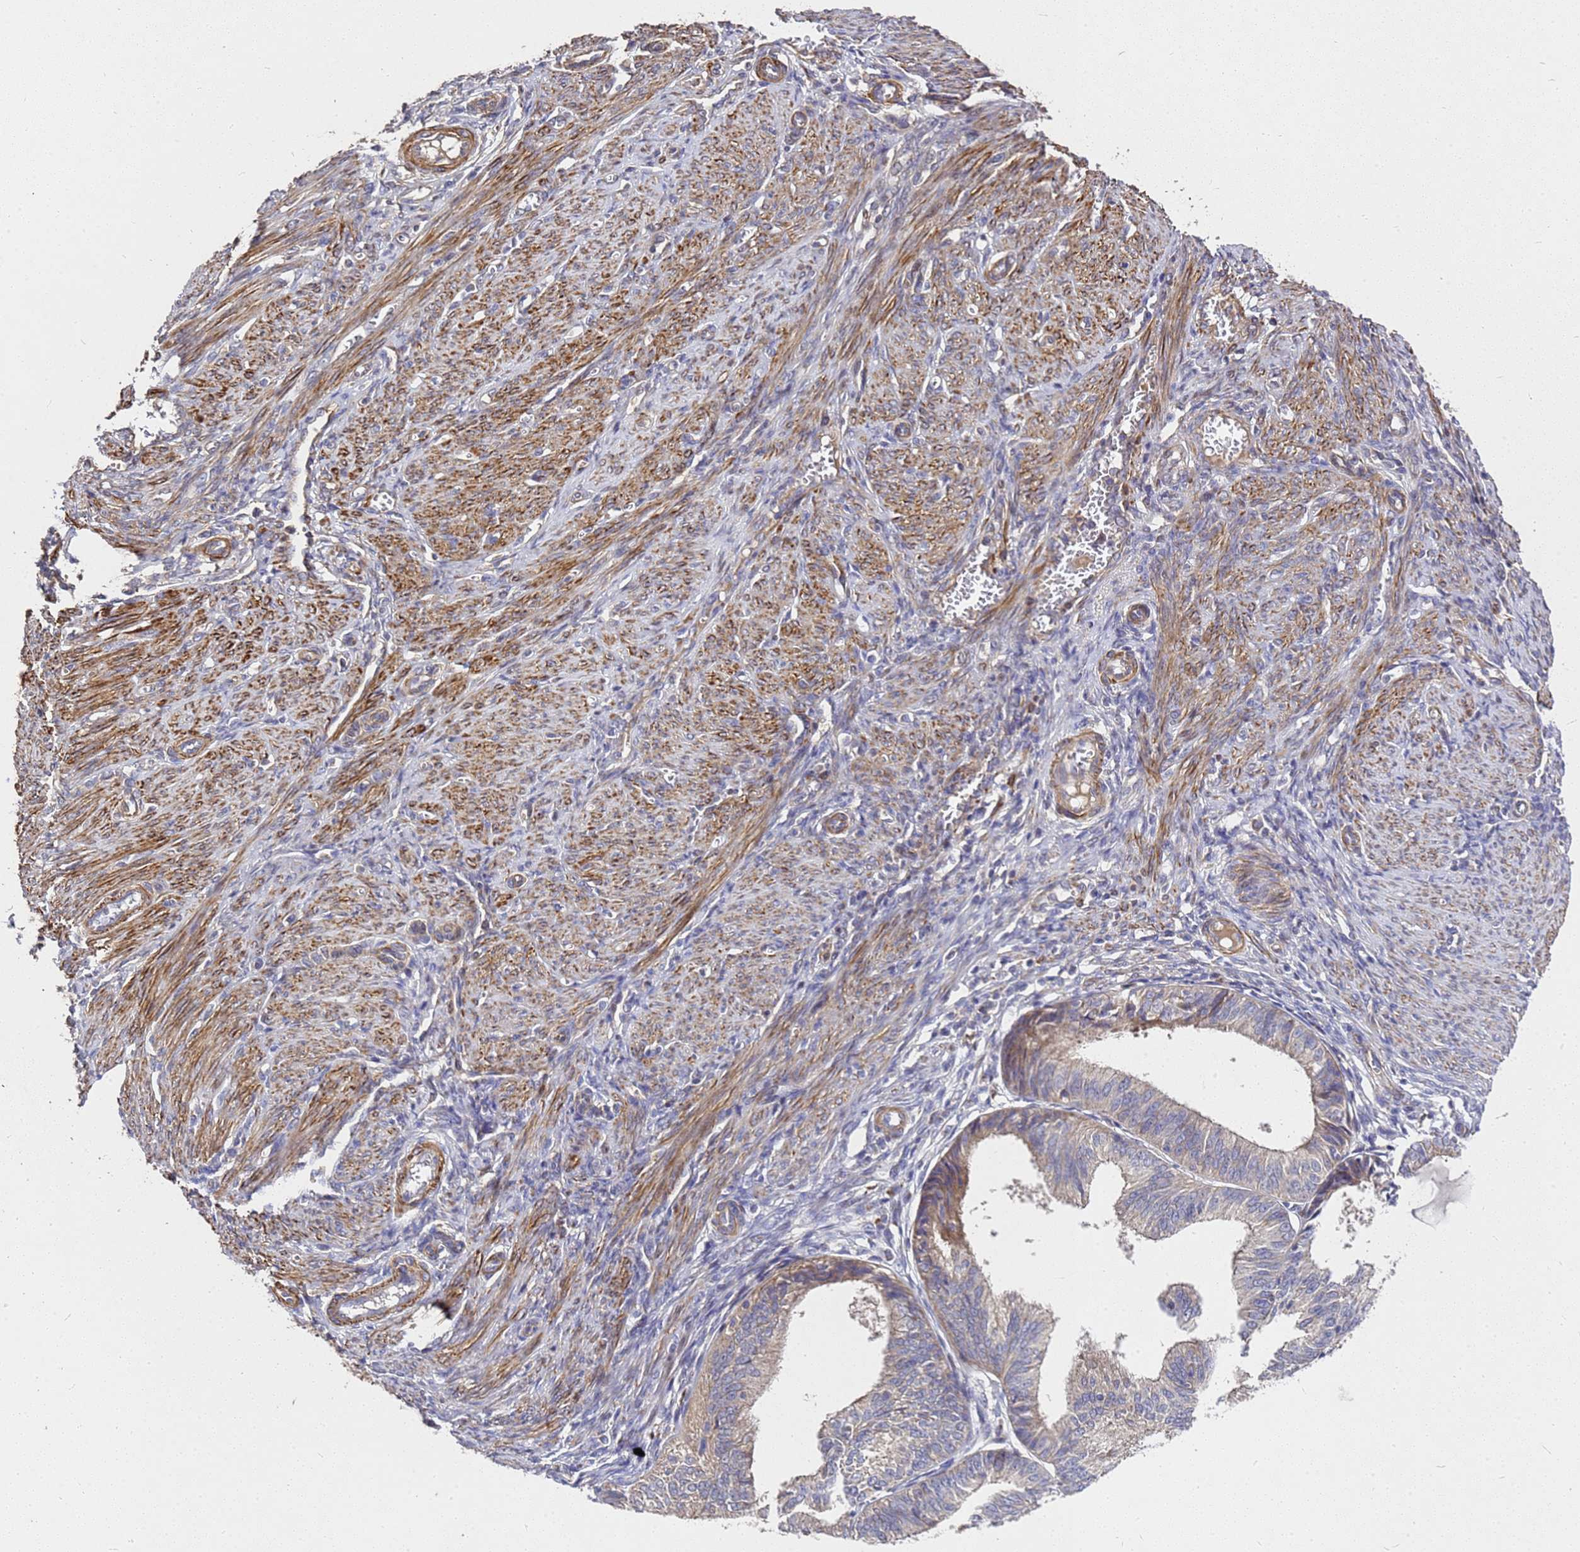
{"staining": {"intensity": "weak", "quantity": "<25%", "location": "cytoplasmic/membranous"}, "tissue": "endometrial cancer", "cell_type": "Tumor cells", "image_type": "cancer", "snomed": [{"axis": "morphology", "description": "Adenocarcinoma, NOS"}, {"axis": "topography", "description": "Endometrium"}], "caption": "Protein analysis of adenocarcinoma (endometrial) shows no significant positivity in tumor cells.", "gene": "RSPRY1", "patient": {"sex": "female", "age": 51}}